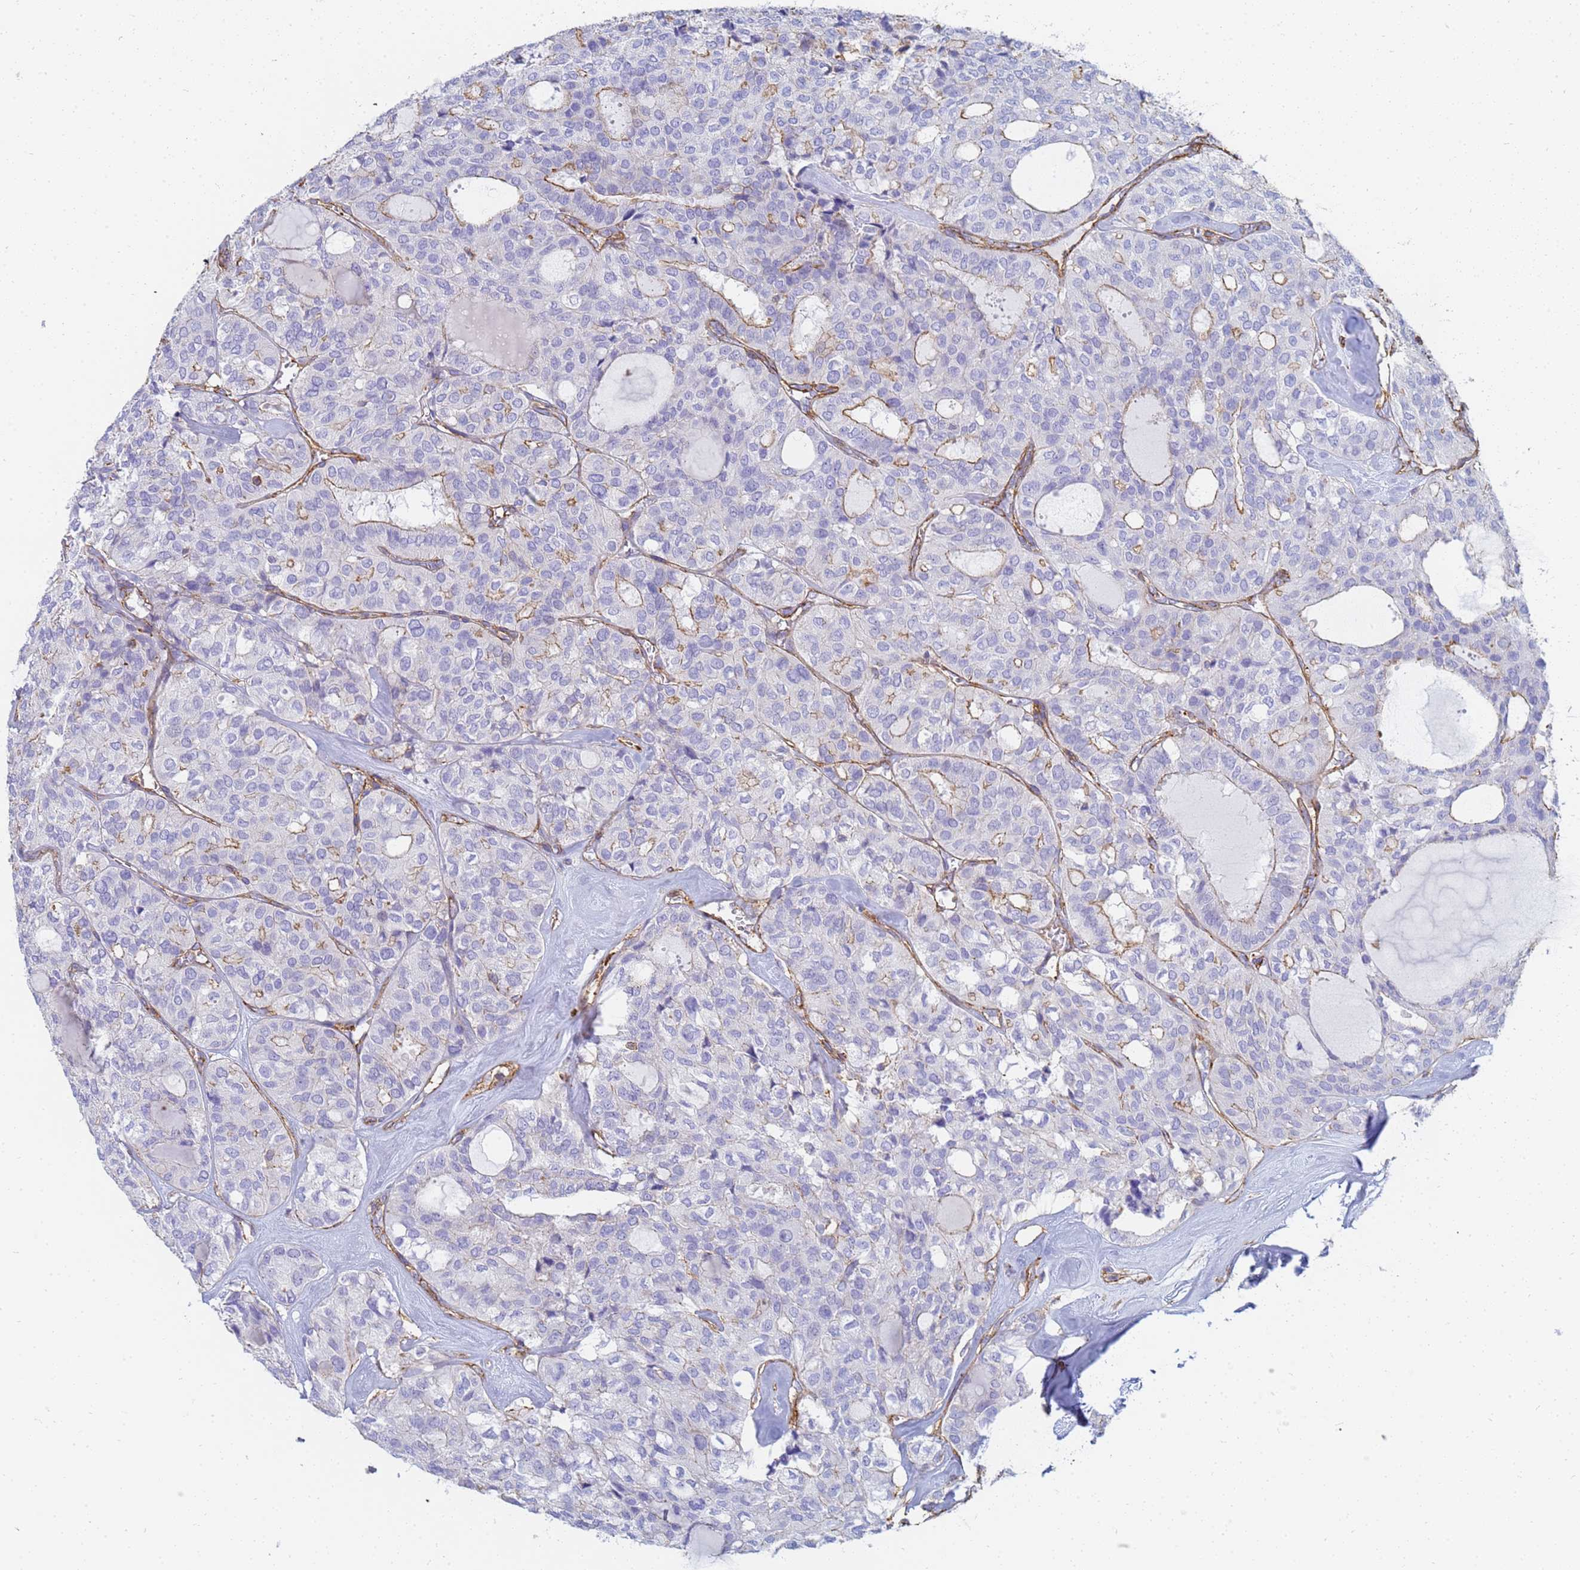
{"staining": {"intensity": "moderate", "quantity": "<25%", "location": "cytoplasmic/membranous"}, "tissue": "thyroid cancer", "cell_type": "Tumor cells", "image_type": "cancer", "snomed": [{"axis": "morphology", "description": "Follicular adenoma carcinoma, NOS"}, {"axis": "topography", "description": "Thyroid gland"}], "caption": "Immunohistochemical staining of thyroid cancer demonstrates low levels of moderate cytoplasmic/membranous expression in about <25% of tumor cells. (Brightfield microscopy of DAB IHC at high magnification).", "gene": "TPM1", "patient": {"sex": "male", "age": 75}}